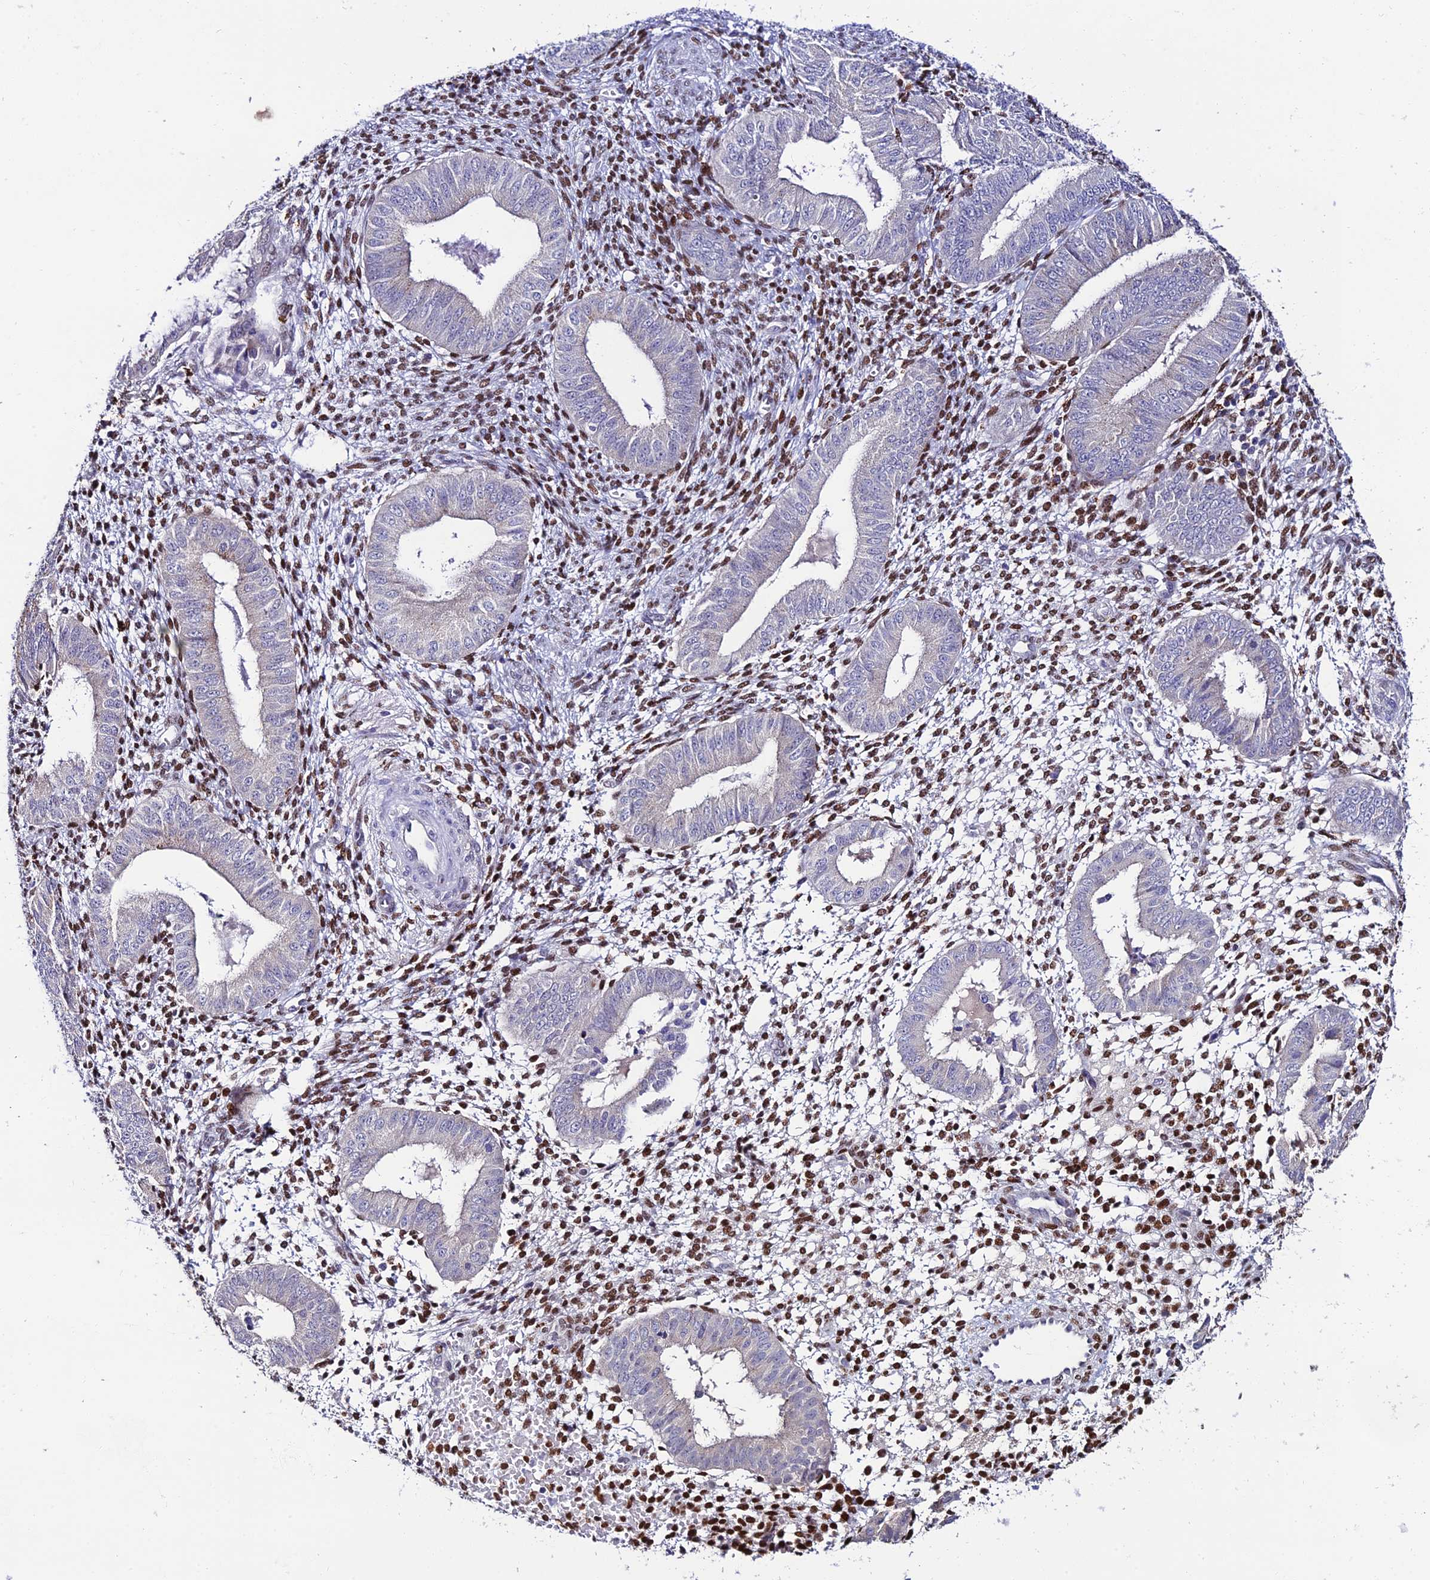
{"staining": {"intensity": "moderate", "quantity": "25%-75%", "location": "nuclear"}, "tissue": "endometrium", "cell_type": "Cells in endometrial stroma", "image_type": "normal", "snomed": [{"axis": "morphology", "description": "Normal tissue, NOS"}, {"axis": "topography", "description": "Endometrium"}], "caption": "Protein analysis of normal endometrium displays moderate nuclear expression in about 25%-75% of cells in endometrial stroma.", "gene": "HIC1", "patient": {"sex": "female", "age": 49}}